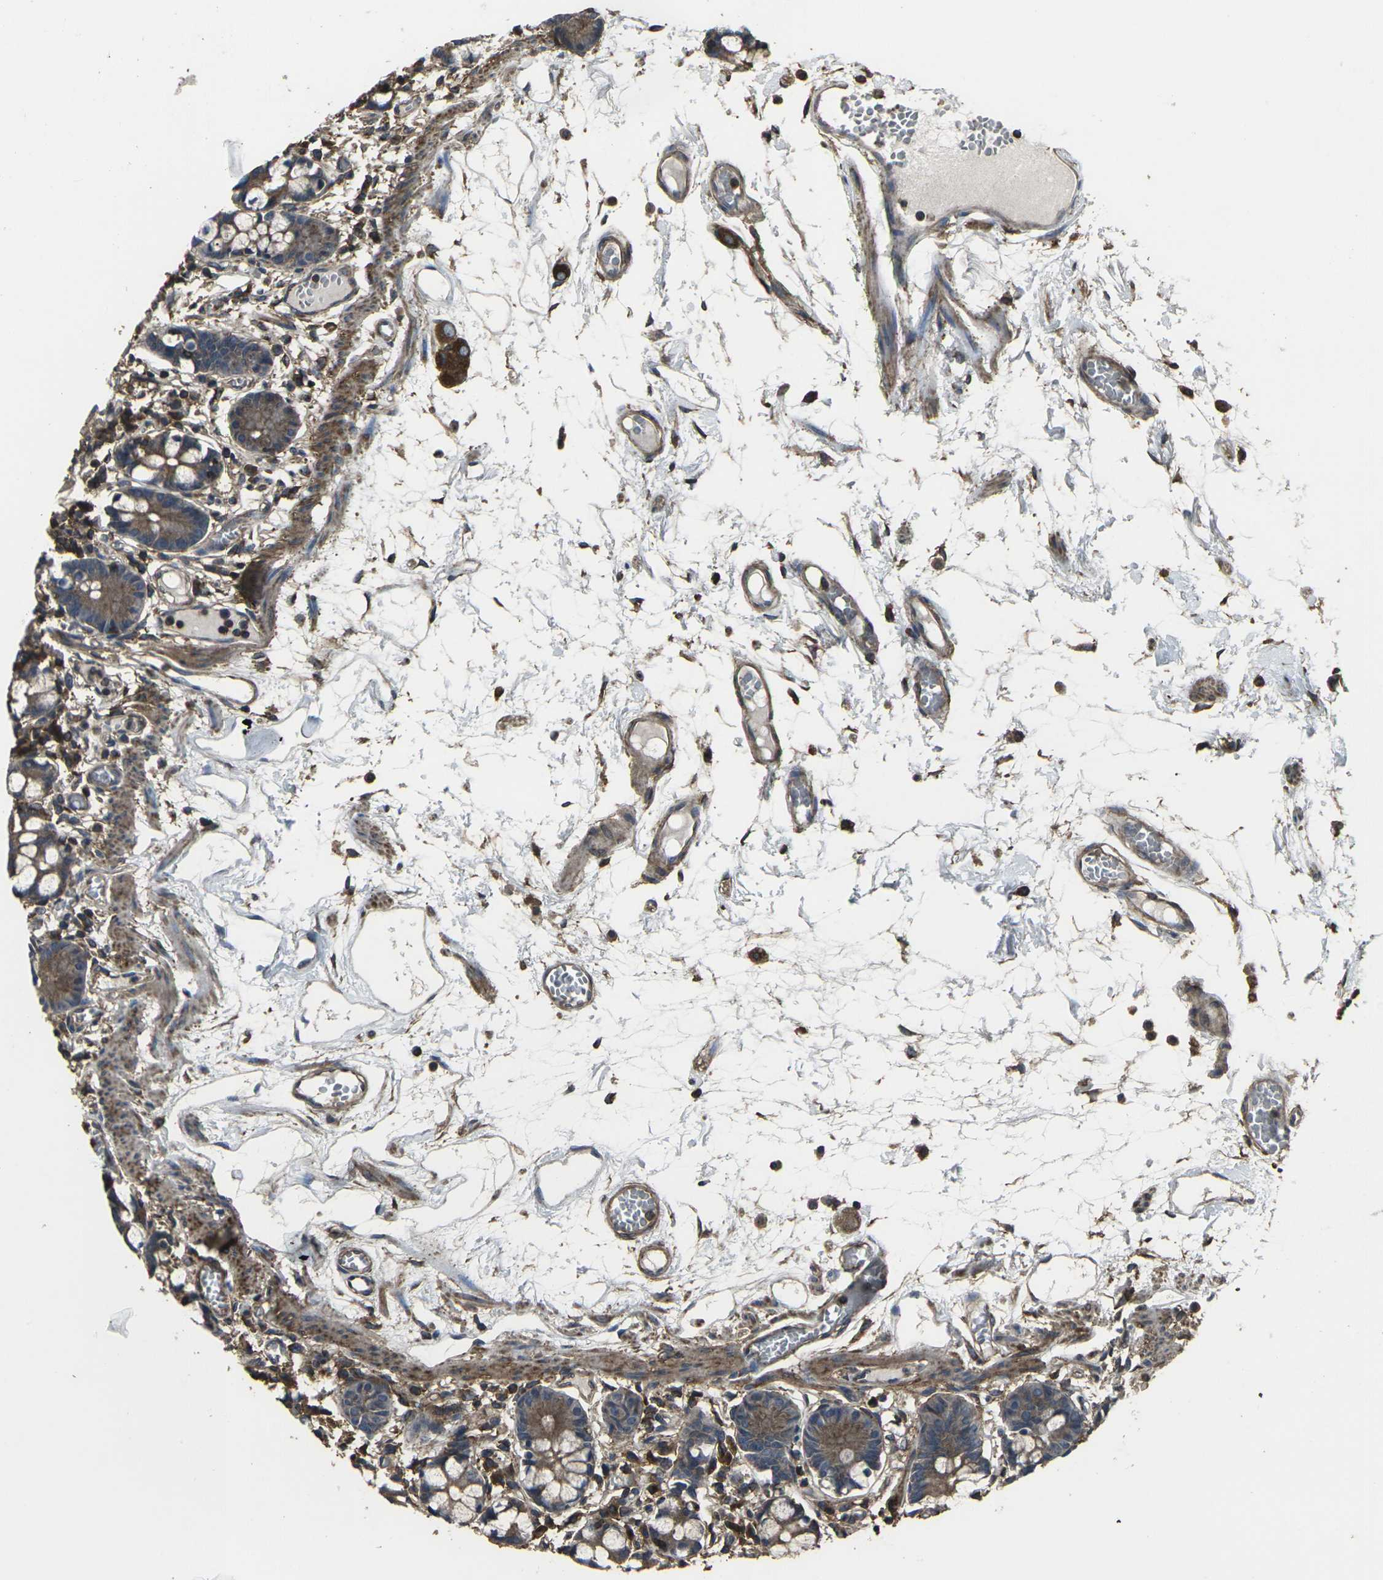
{"staining": {"intensity": "moderate", "quantity": "25%-75%", "location": "cytoplasmic/membranous"}, "tissue": "small intestine", "cell_type": "Glandular cells", "image_type": "normal", "snomed": [{"axis": "morphology", "description": "Normal tissue, NOS"}, {"axis": "morphology", "description": "Cystadenocarcinoma, serous, Metastatic site"}, {"axis": "topography", "description": "Small intestine"}], "caption": "High-power microscopy captured an immunohistochemistry (IHC) micrograph of unremarkable small intestine, revealing moderate cytoplasmic/membranous expression in approximately 25%-75% of glandular cells.", "gene": "PRKACB", "patient": {"sex": "female", "age": 61}}